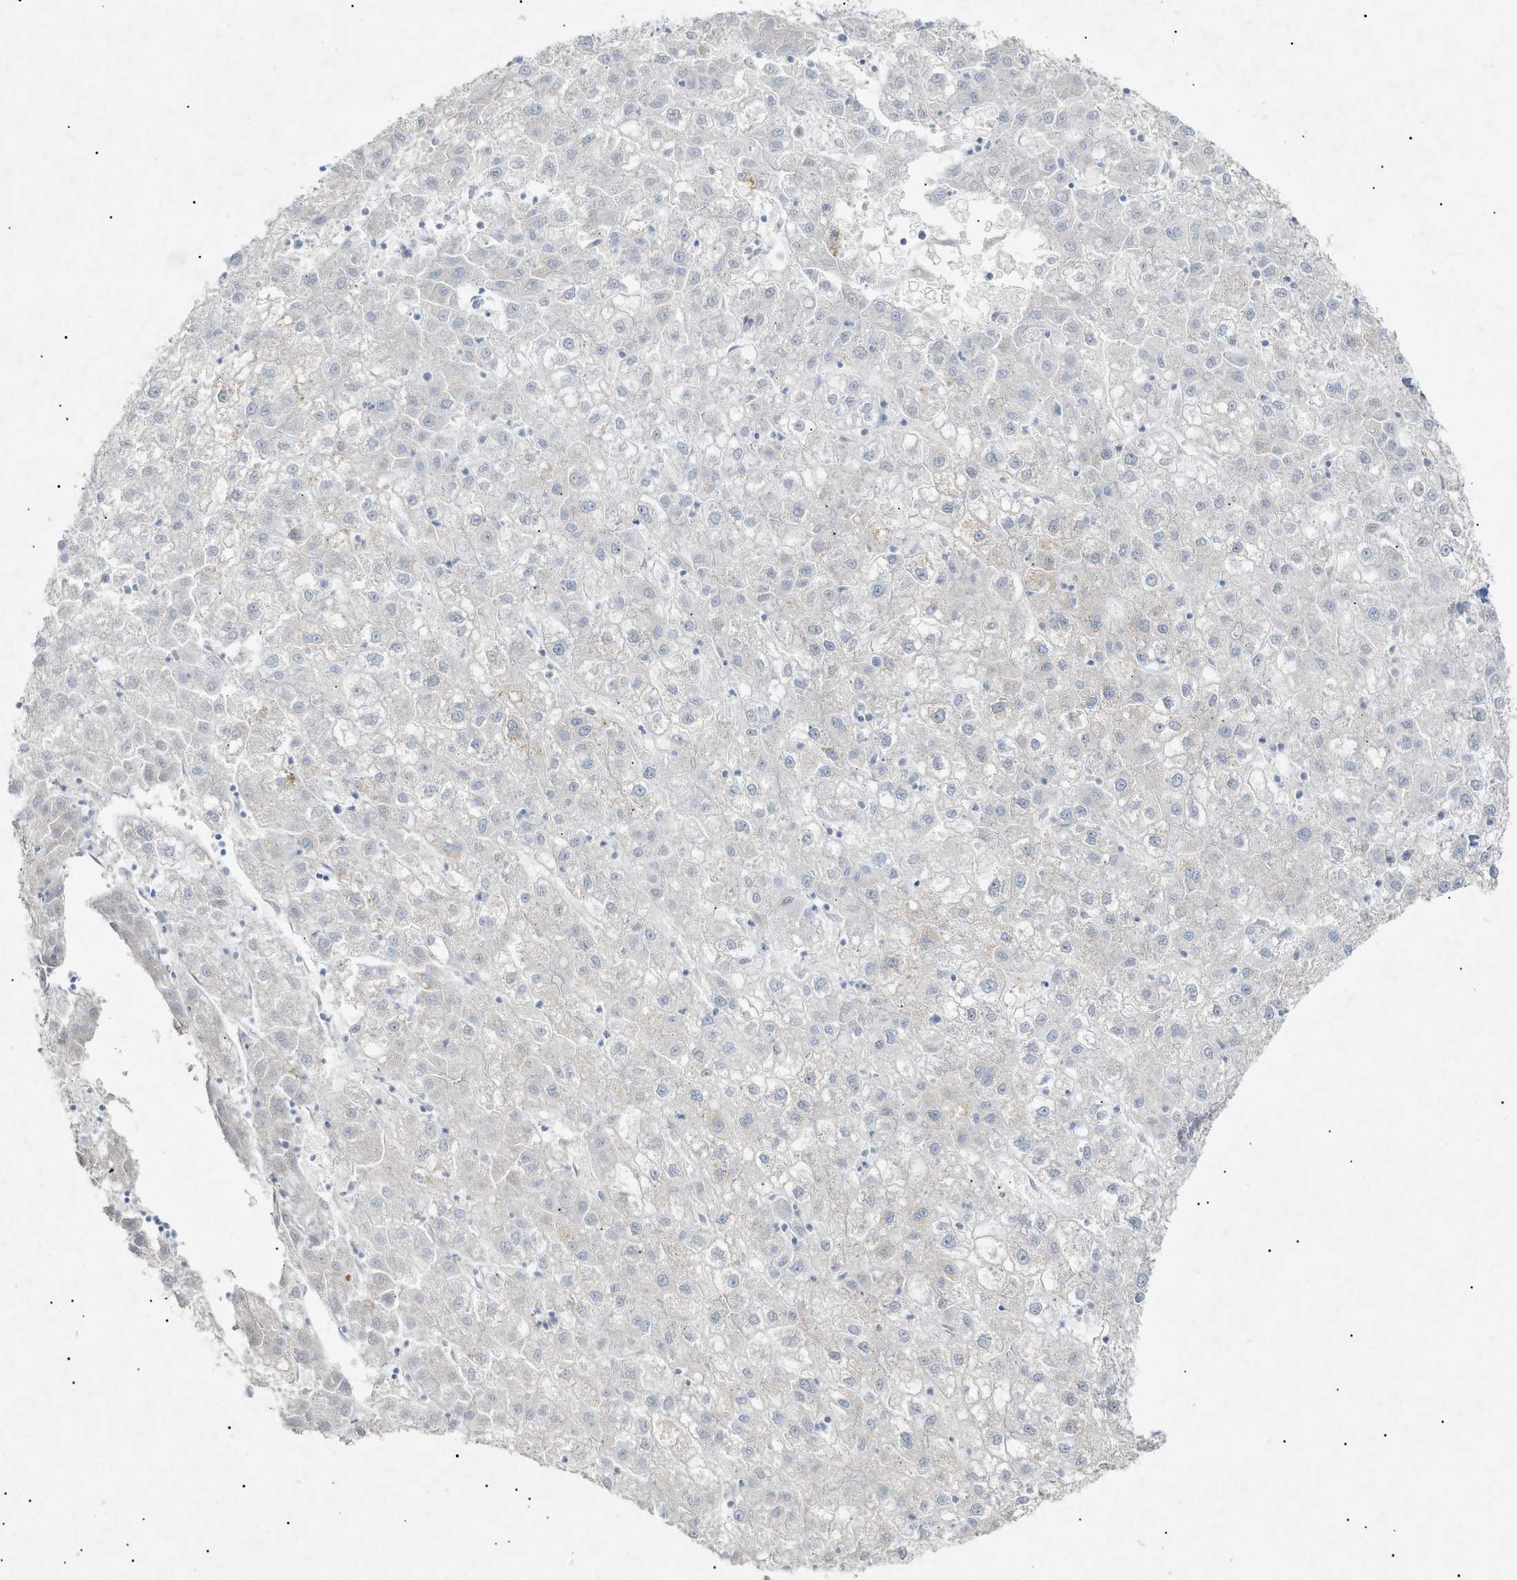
{"staining": {"intensity": "negative", "quantity": "none", "location": "none"}, "tissue": "liver cancer", "cell_type": "Tumor cells", "image_type": "cancer", "snomed": [{"axis": "morphology", "description": "Carcinoma, Hepatocellular, NOS"}, {"axis": "topography", "description": "Liver"}], "caption": "DAB (3,3'-diaminobenzidine) immunohistochemical staining of human liver hepatocellular carcinoma reveals no significant expression in tumor cells.", "gene": "SLC25A31", "patient": {"sex": "male", "age": 72}}